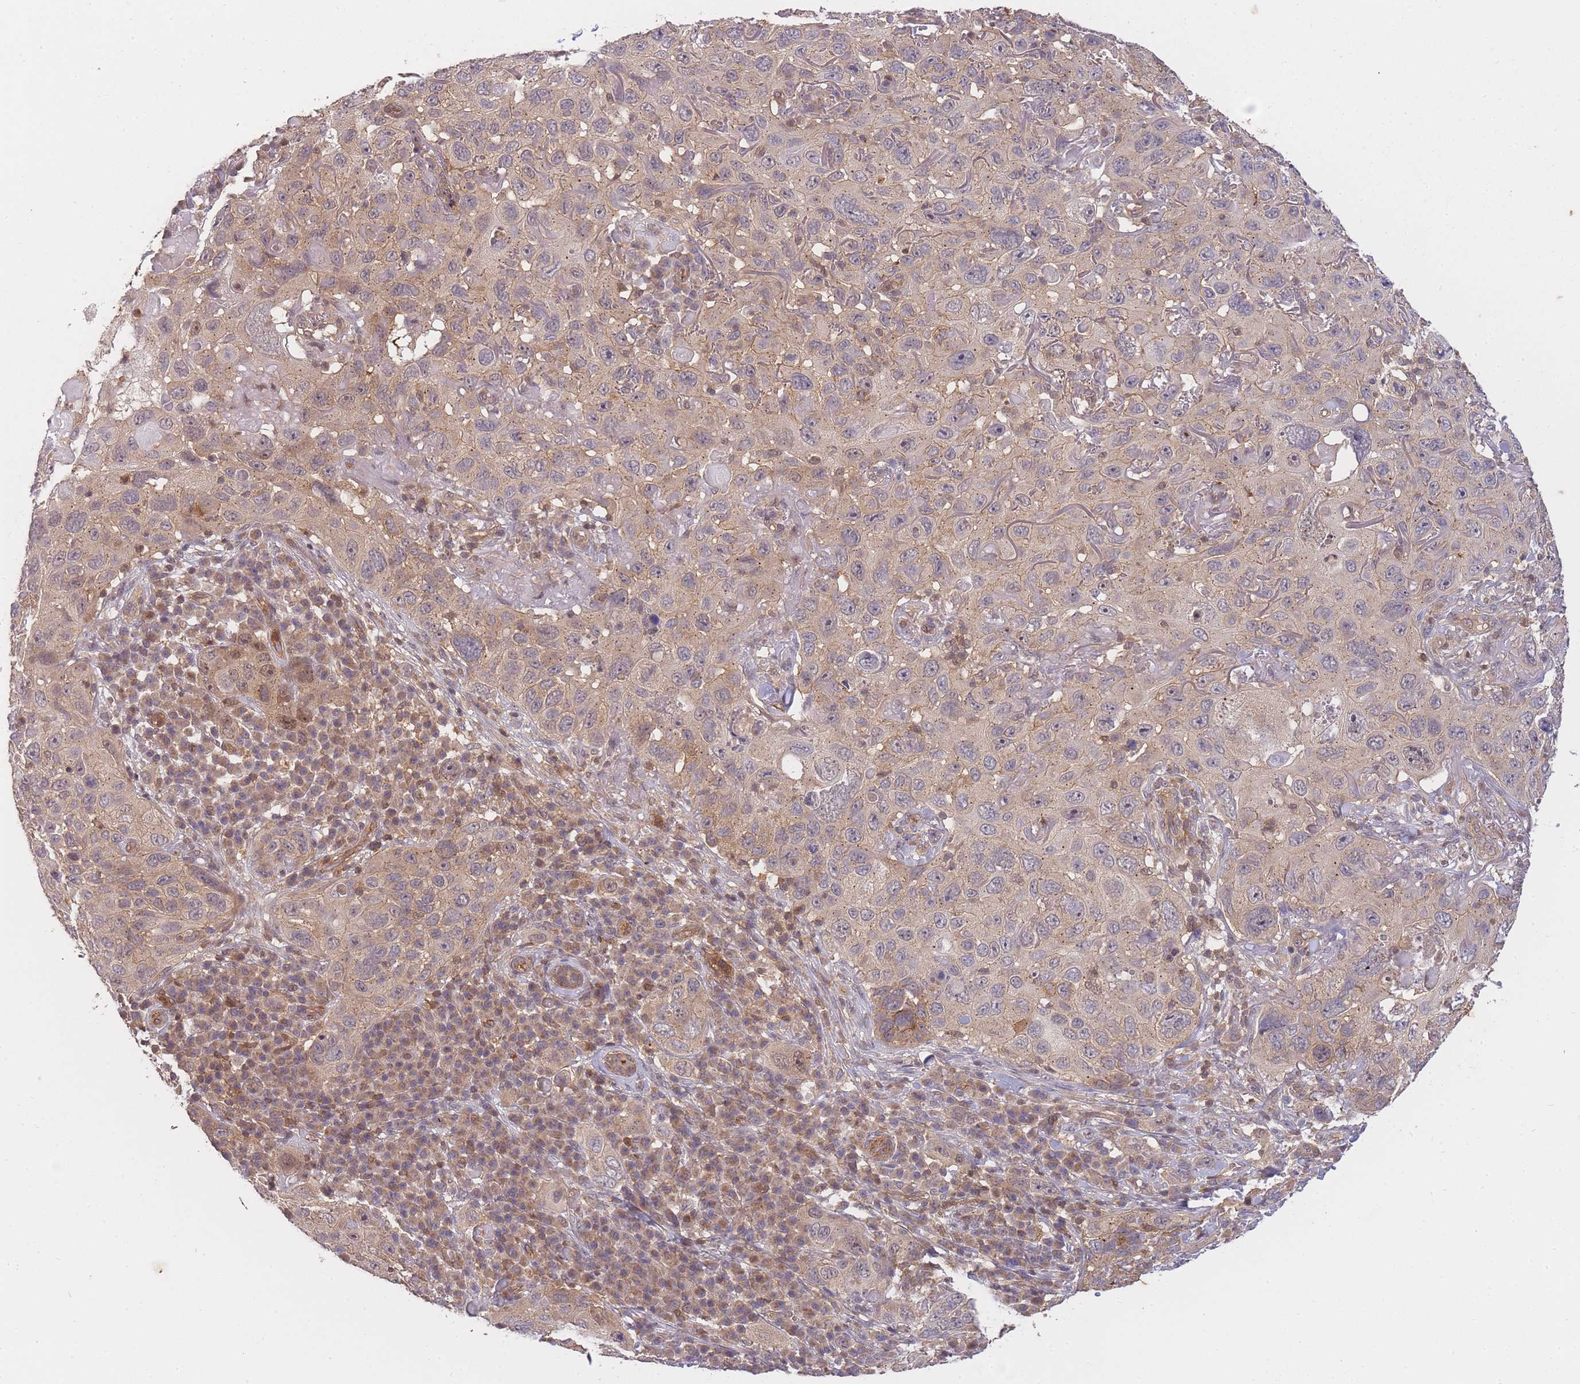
{"staining": {"intensity": "weak", "quantity": ">75%", "location": "cytoplasmic/membranous"}, "tissue": "skin cancer", "cell_type": "Tumor cells", "image_type": "cancer", "snomed": [{"axis": "morphology", "description": "Squamous cell carcinoma in situ, NOS"}, {"axis": "morphology", "description": "Squamous cell carcinoma, NOS"}, {"axis": "topography", "description": "Skin"}], "caption": "High-magnification brightfield microscopy of skin cancer stained with DAB (3,3'-diaminobenzidine) (brown) and counterstained with hematoxylin (blue). tumor cells exhibit weak cytoplasmic/membranous staining is appreciated in about>75% of cells.", "gene": "ST8SIA4", "patient": {"sex": "male", "age": 93}}